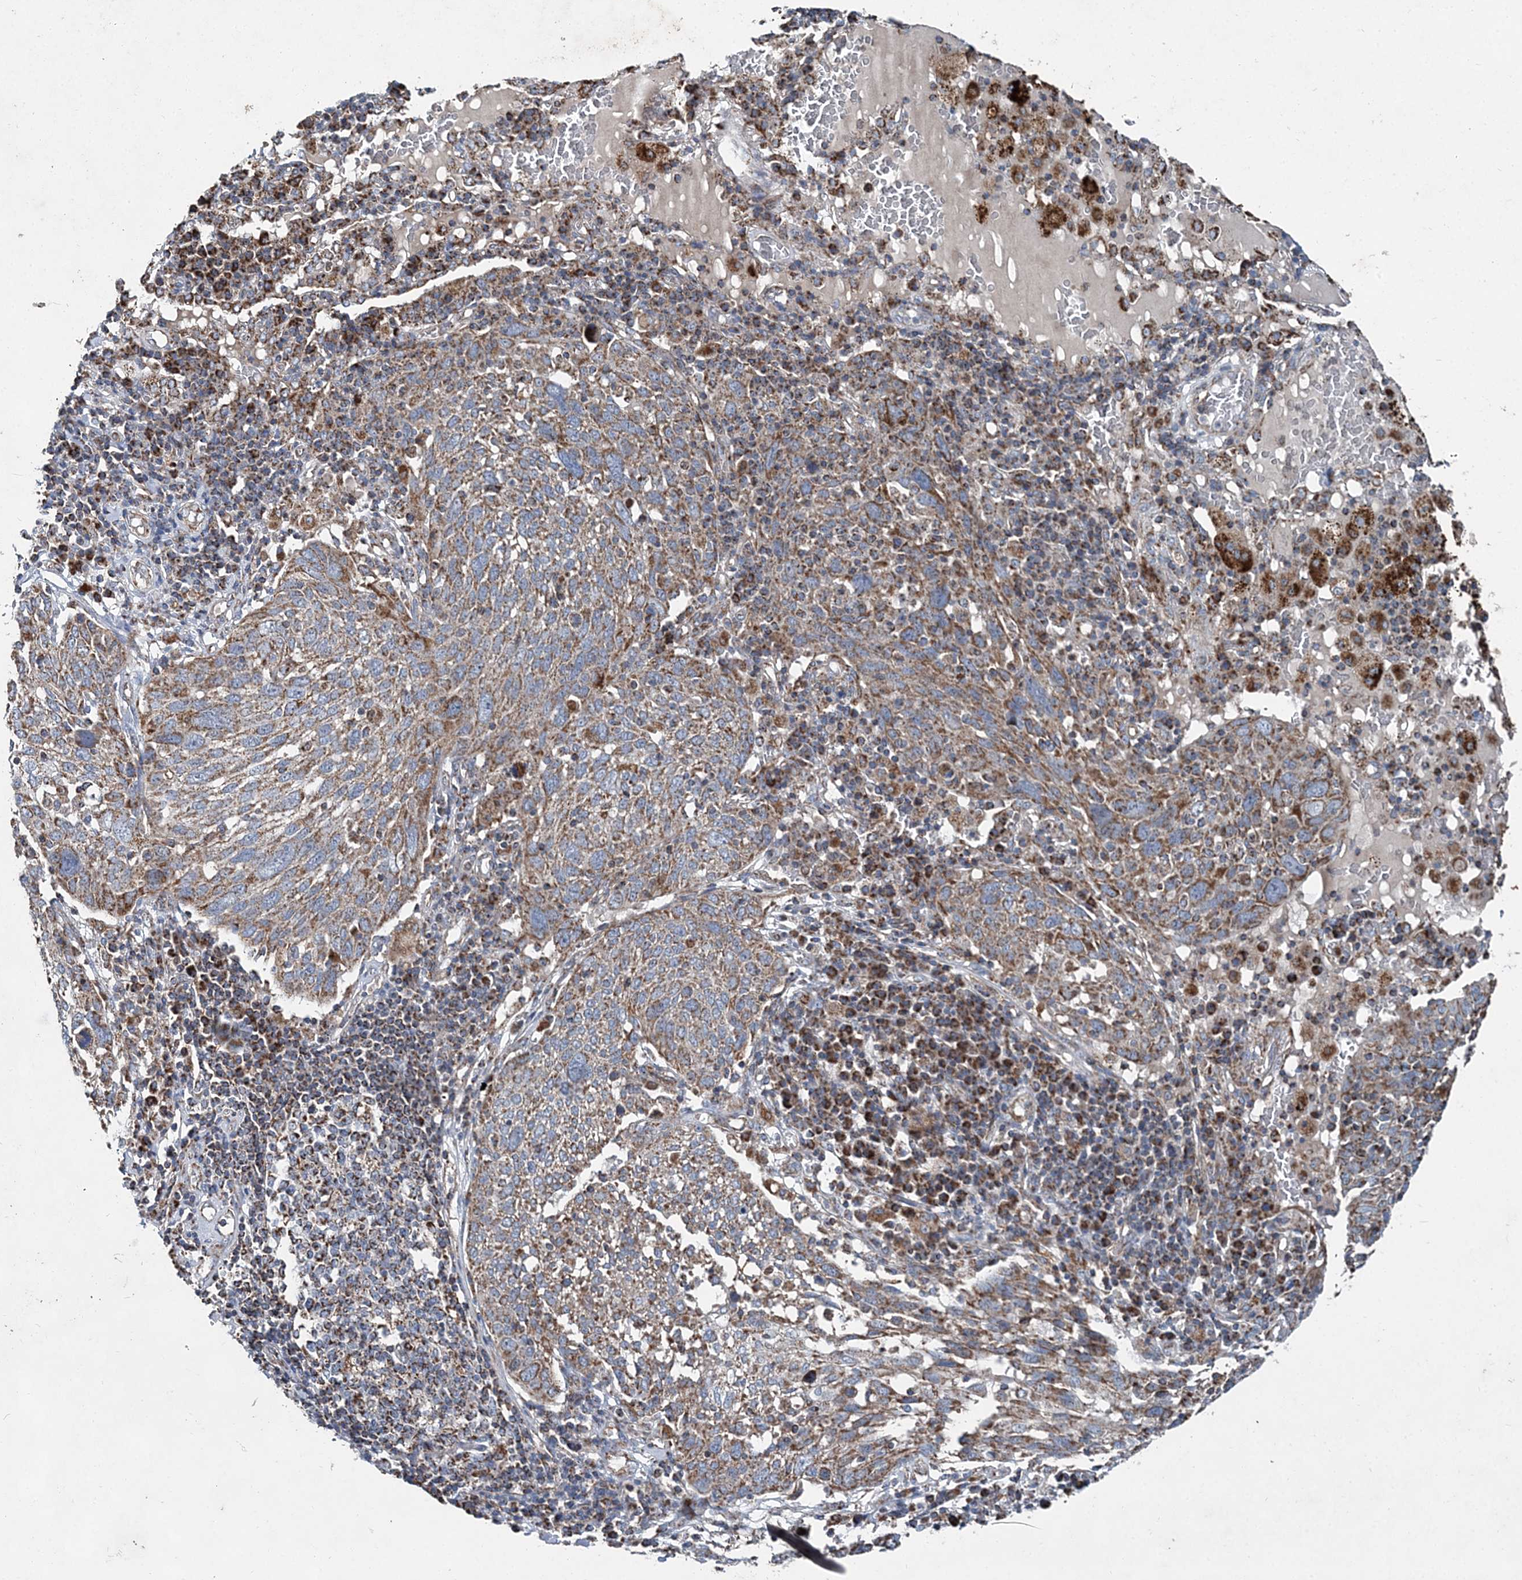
{"staining": {"intensity": "moderate", "quantity": ">75%", "location": "cytoplasmic/membranous"}, "tissue": "lung cancer", "cell_type": "Tumor cells", "image_type": "cancer", "snomed": [{"axis": "morphology", "description": "Squamous cell carcinoma, NOS"}, {"axis": "topography", "description": "Lung"}], "caption": "An IHC micrograph of tumor tissue is shown. Protein staining in brown highlights moderate cytoplasmic/membranous positivity in lung cancer within tumor cells. (IHC, brightfield microscopy, high magnification).", "gene": "SPAG16", "patient": {"sex": "male", "age": 65}}